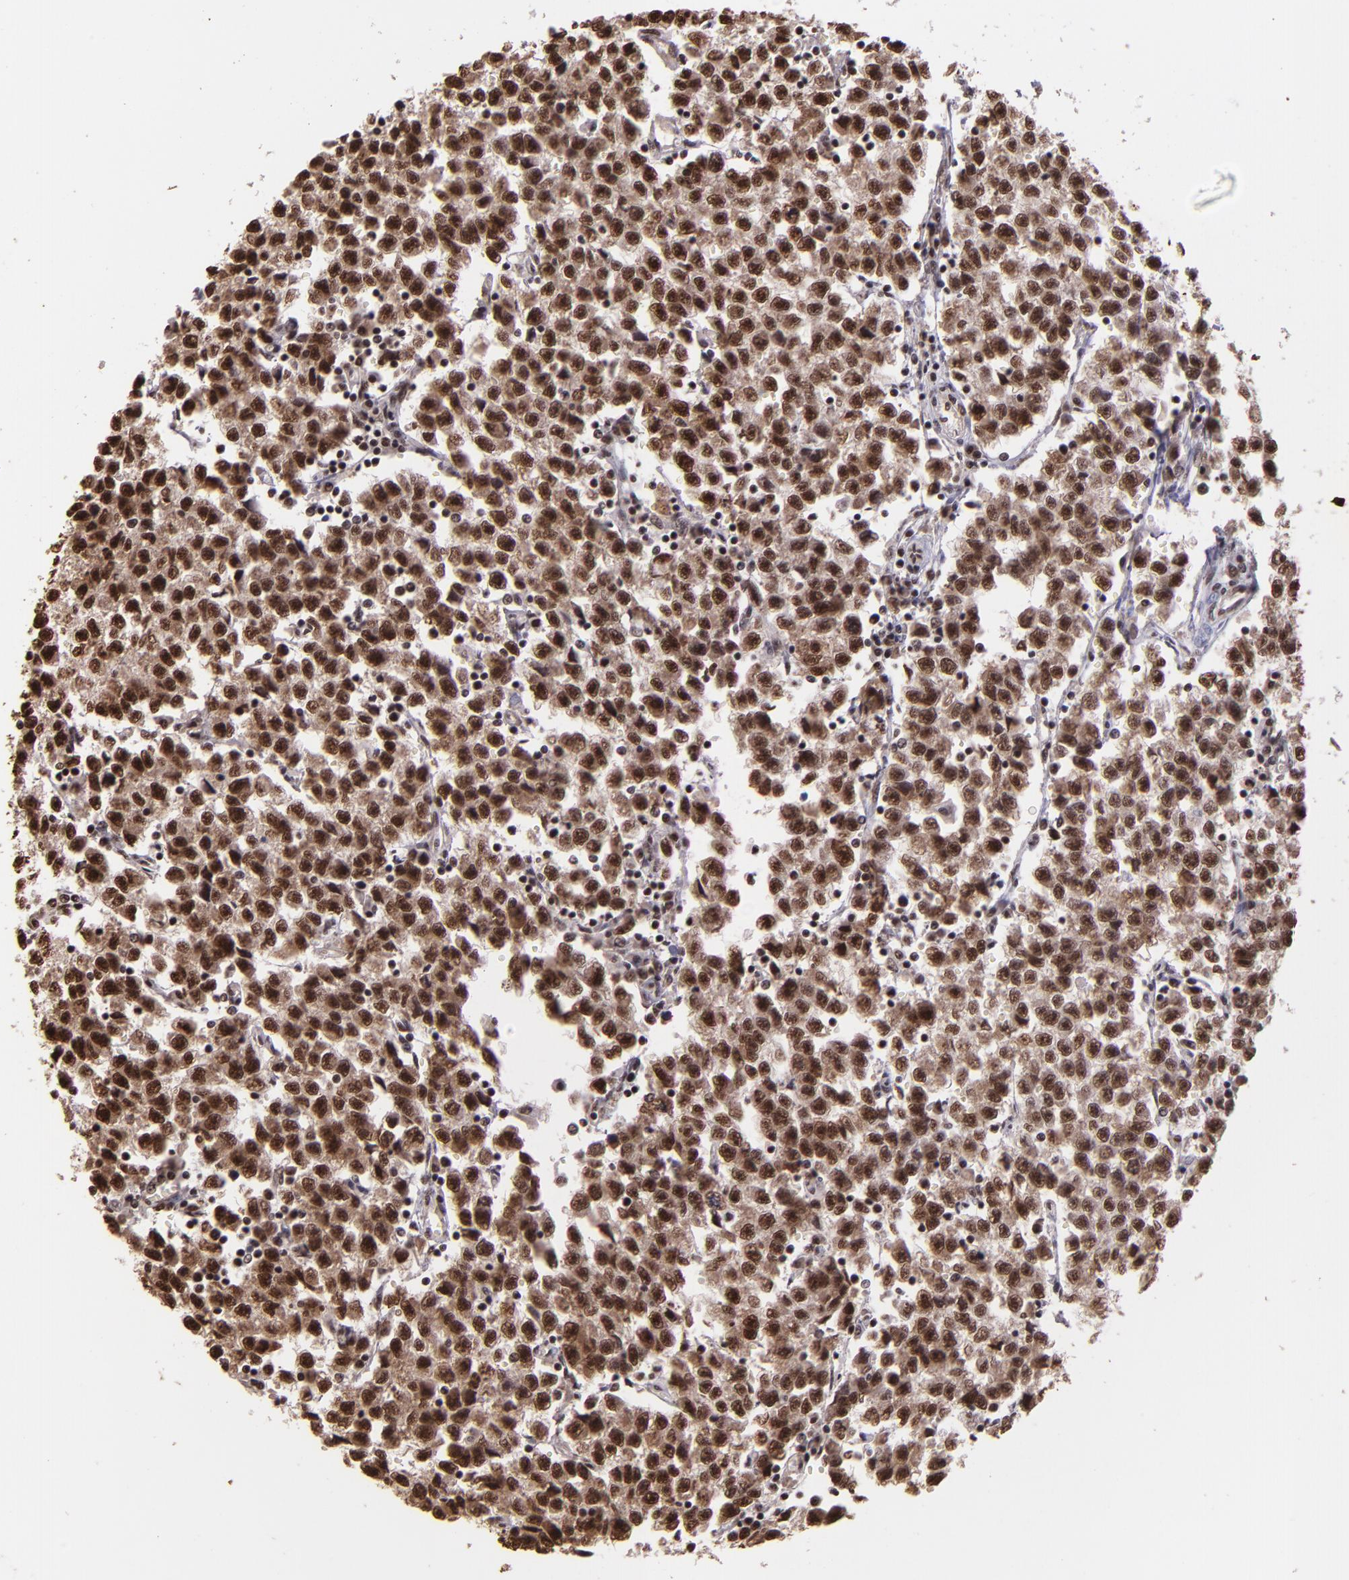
{"staining": {"intensity": "strong", "quantity": ">75%", "location": "cytoplasmic/membranous,nuclear"}, "tissue": "testis cancer", "cell_type": "Tumor cells", "image_type": "cancer", "snomed": [{"axis": "morphology", "description": "Seminoma, NOS"}, {"axis": "topography", "description": "Testis"}], "caption": "Human seminoma (testis) stained with a brown dye demonstrates strong cytoplasmic/membranous and nuclear positive positivity in about >75% of tumor cells.", "gene": "PQBP1", "patient": {"sex": "male", "age": 35}}